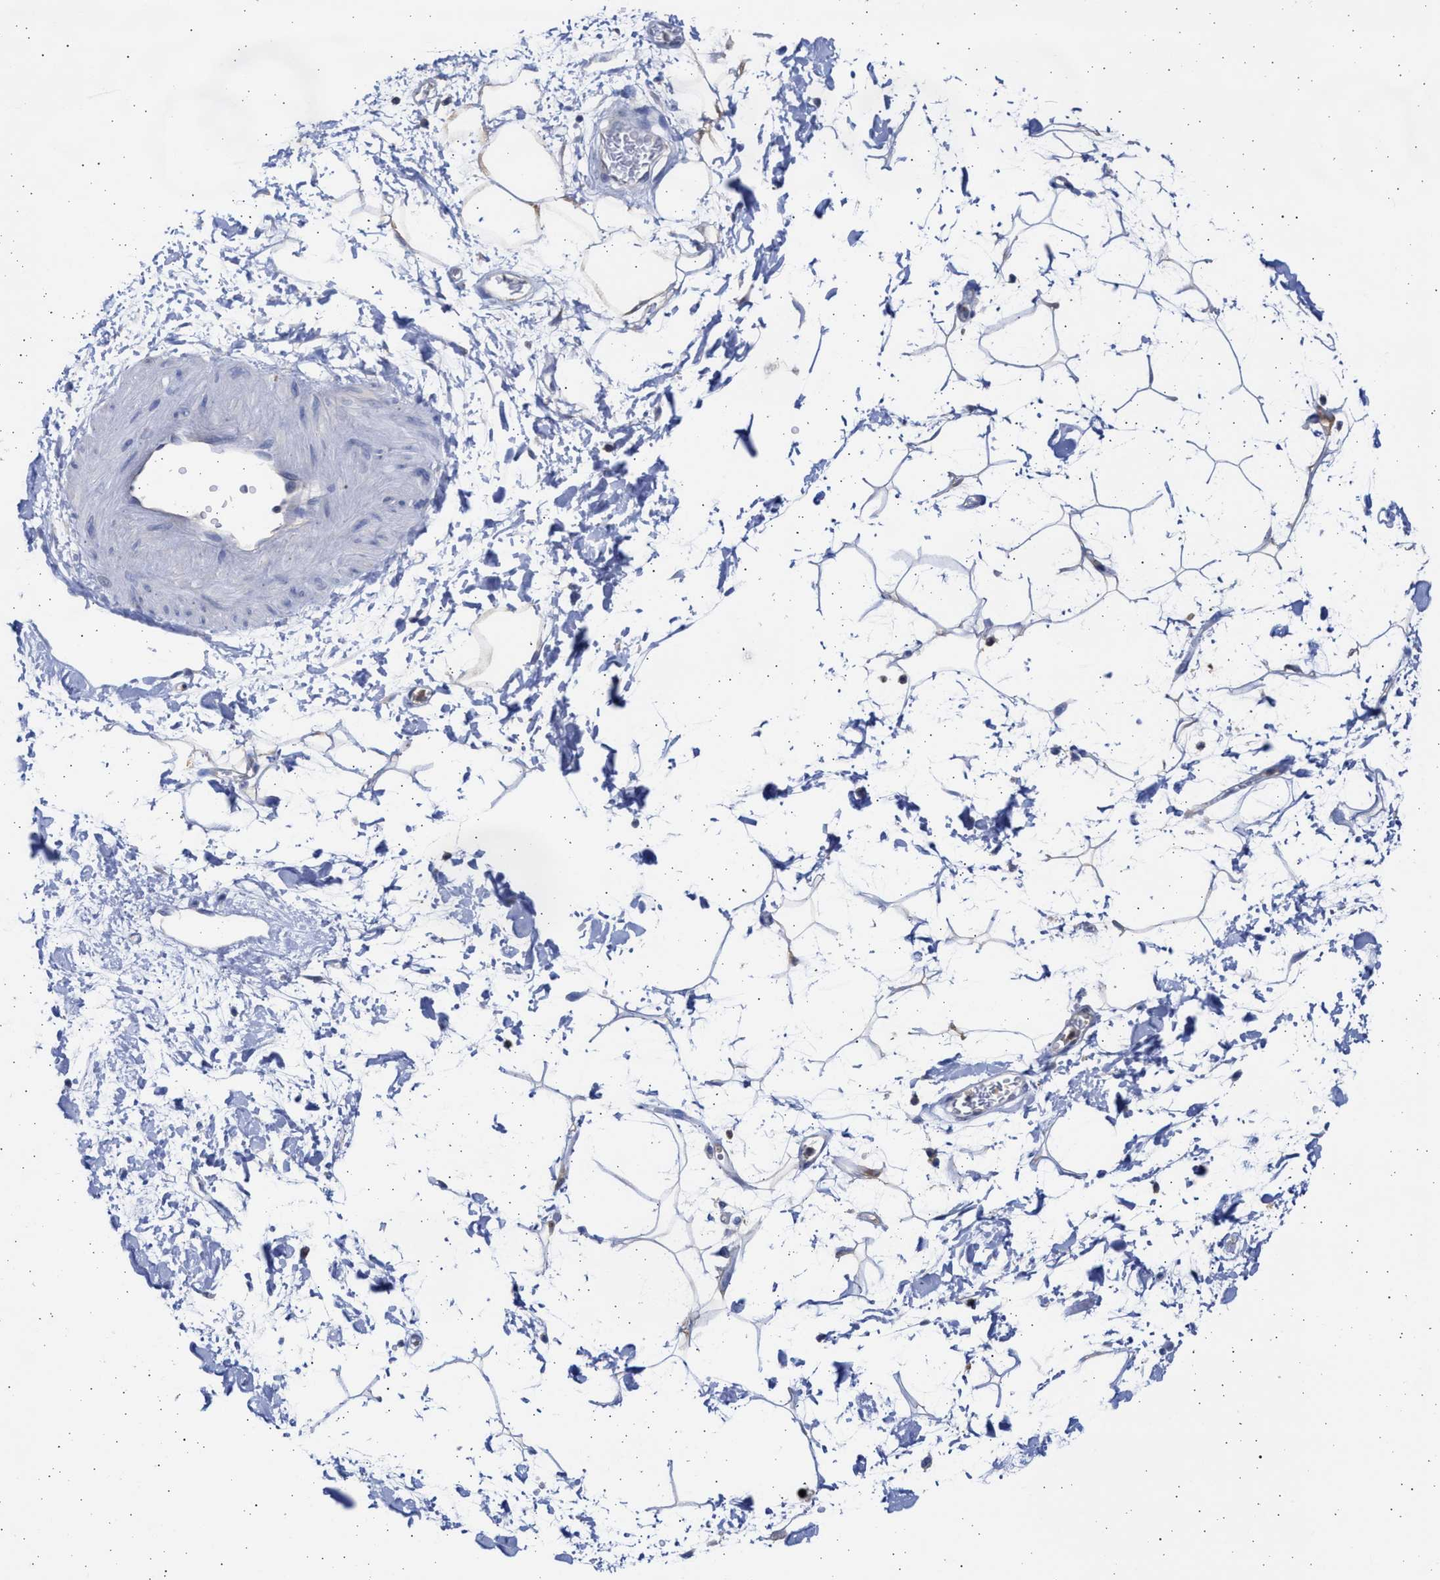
{"staining": {"intensity": "negative", "quantity": "none", "location": "none"}, "tissue": "adipose tissue", "cell_type": "Adipocytes", "image_type": "normal", "snomed": [{"axis": "morphology", "description": "Normal tissue, NOS"}, {"axis": "topography", "description": "Soft tissue"}], "caption": "An image of adipose tissue stained for a protein displays no brown staining in adipocytes. (DAB (3,3'-diaminobenzidine) immunohistochemistry (IHC) visualized using brightfield microscopy, high magnification).", "gene": "ALDOC", "patient": {"sex": "male", "age": 72}}